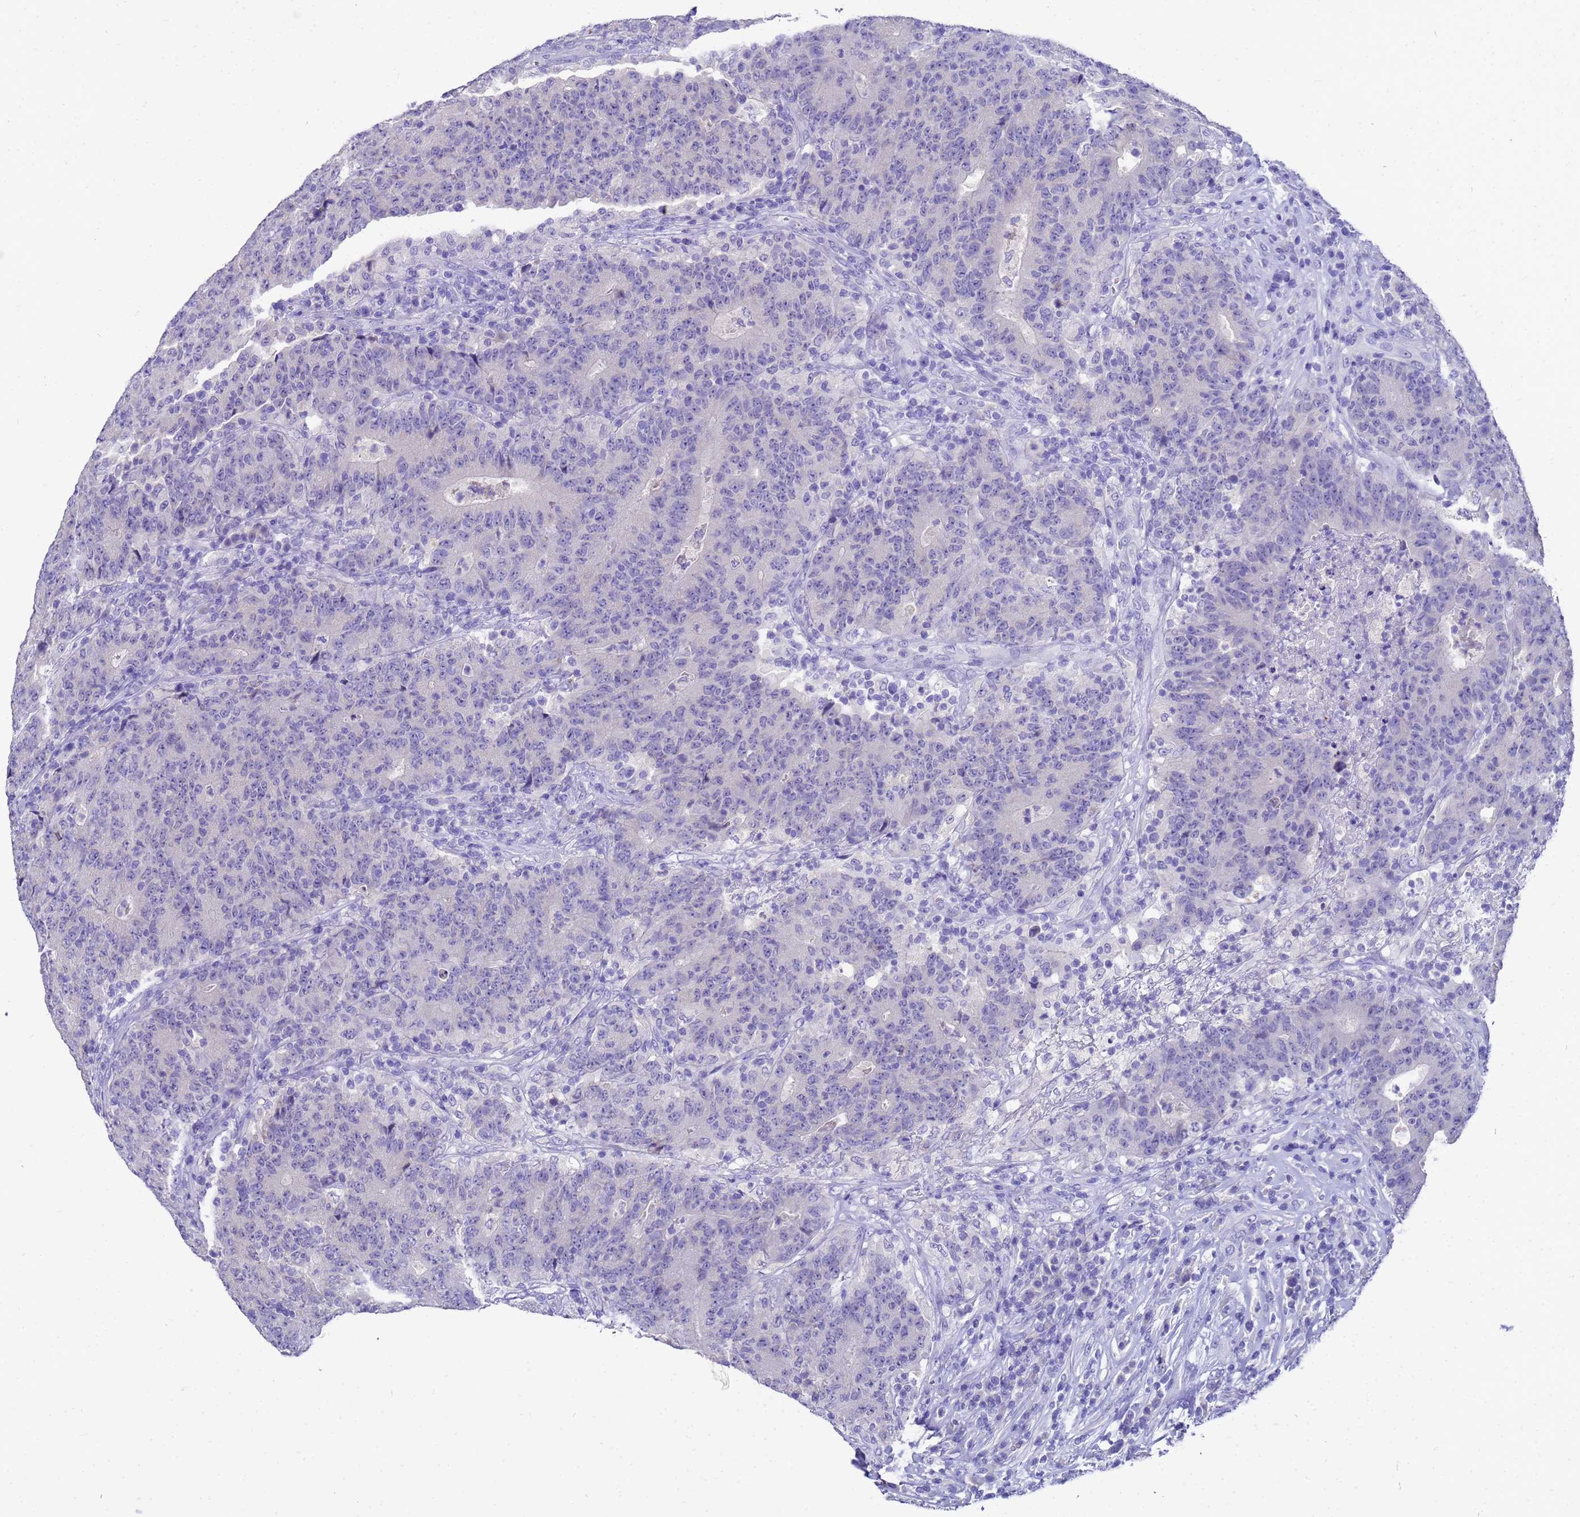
{"staining": {"intensity": "negative", "quantity": "none", "location": "none"}, "tissue": "colorectal cancer", "cell_type": "Tumor cells", "image_type": "cancer", "snomed": [{"axis": "morphology", "description": "Adenocarcinoma, NOS"}, {"axis": "topography", "description": "Colon"}], "caption": "Colorectal cancer stained for a protein using IHC exhibits no expression tumor cells.", "gene": "MS4A13", "patient": {"sex": "female", "age": 75}}